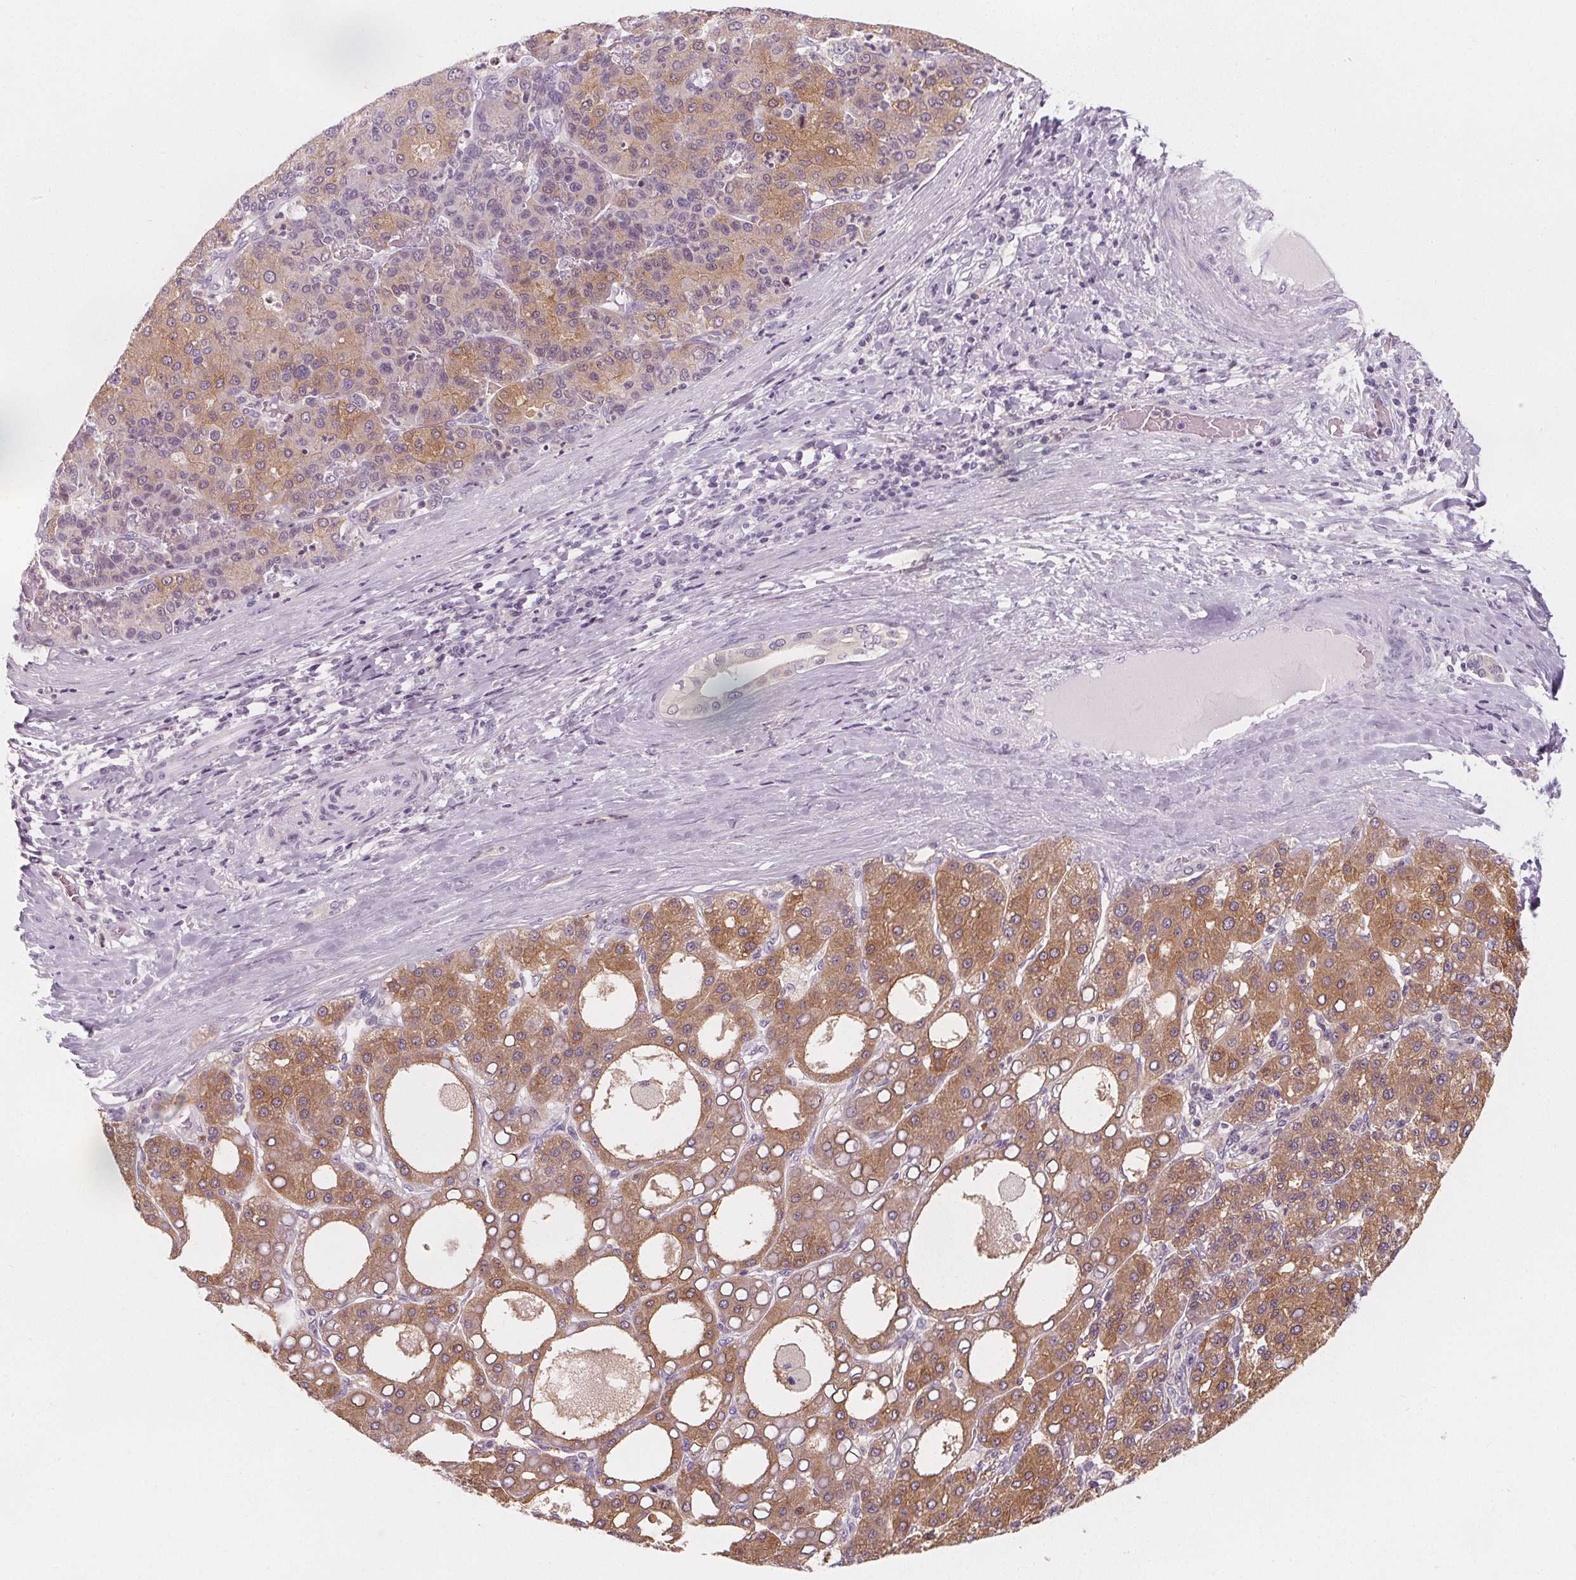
{"staining": {"intensity": "moderate", "quantity": ">75%", "location": "cytoplasmic/membranous"}, "tissue": "liver cancer", "cell_type": "Tumor cells", "image_type": "cancer", "snomed": [{"axis": "morphology", "description": "Carcinoma, Hepatocellular, NOS"}, {"axis": "topography", "description": "Liver"}], "caption": "Hepatocellular carcinoma (liver) stained for a protein (brown) exhibits moderate cytoplasmic/membranous positive expression in approximately >75% of tumor cells.", "gene": "UGP2", "patient": {"sex": "male", "age": 65}}